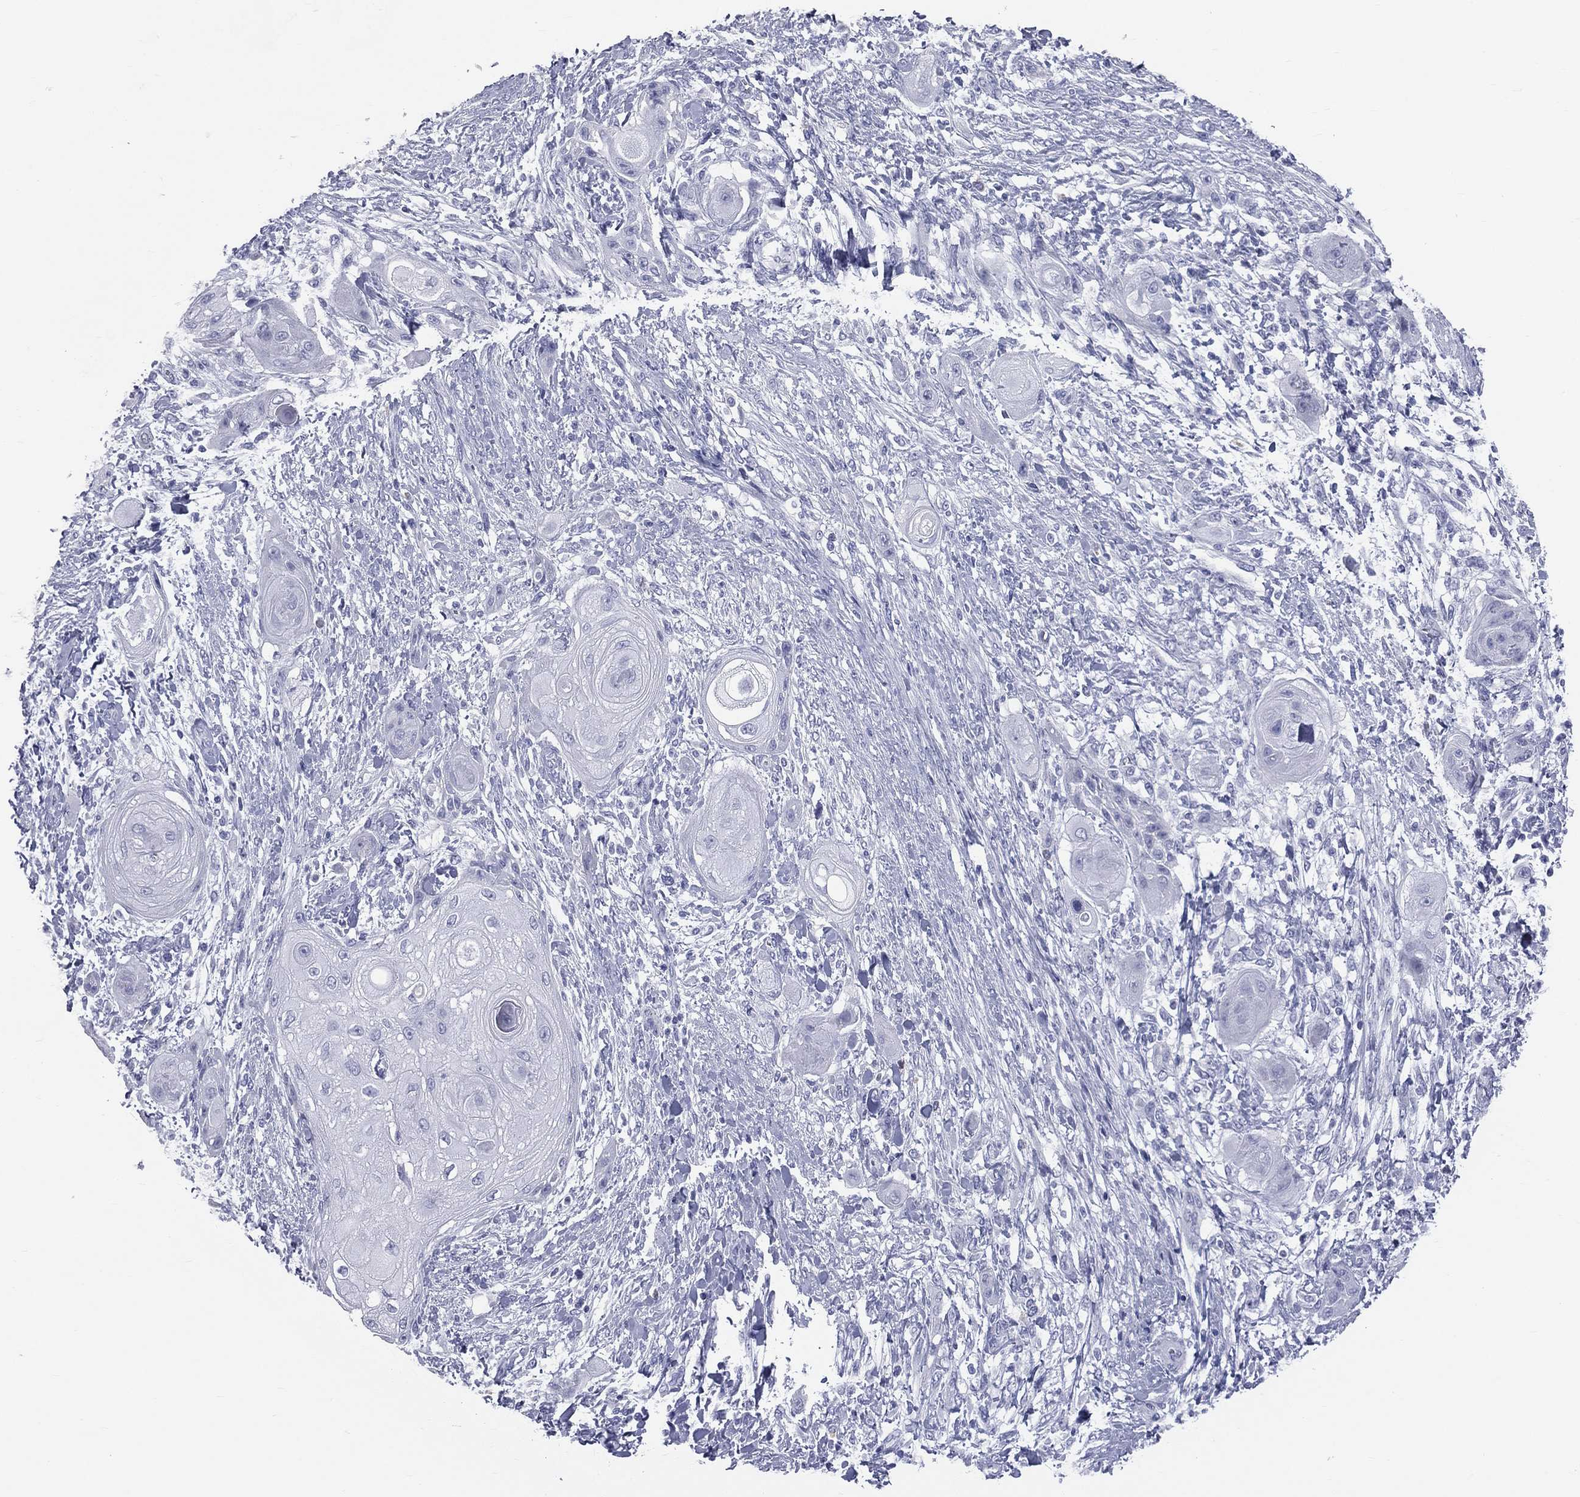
{"staining": {"intensity": "negative", "quantity": "none", "location": "none"}, "tissue": "skin cancer", "cell_type": "Tumor cells", "image_type": "cancer", "snomed": [{"axis": "morphology", "description": "Squamous cell carcinoma, NOS"}, {"axis": "topography", "description": "Skin"}], "caption": "A high-resolution photomicrograph shows immunohistochemistry staining of squamous cell carcinoma (skin), which displays no significant expression in tumor cells.", "gene": "MLN", "patient": {"sex": "male", "age": 62}}